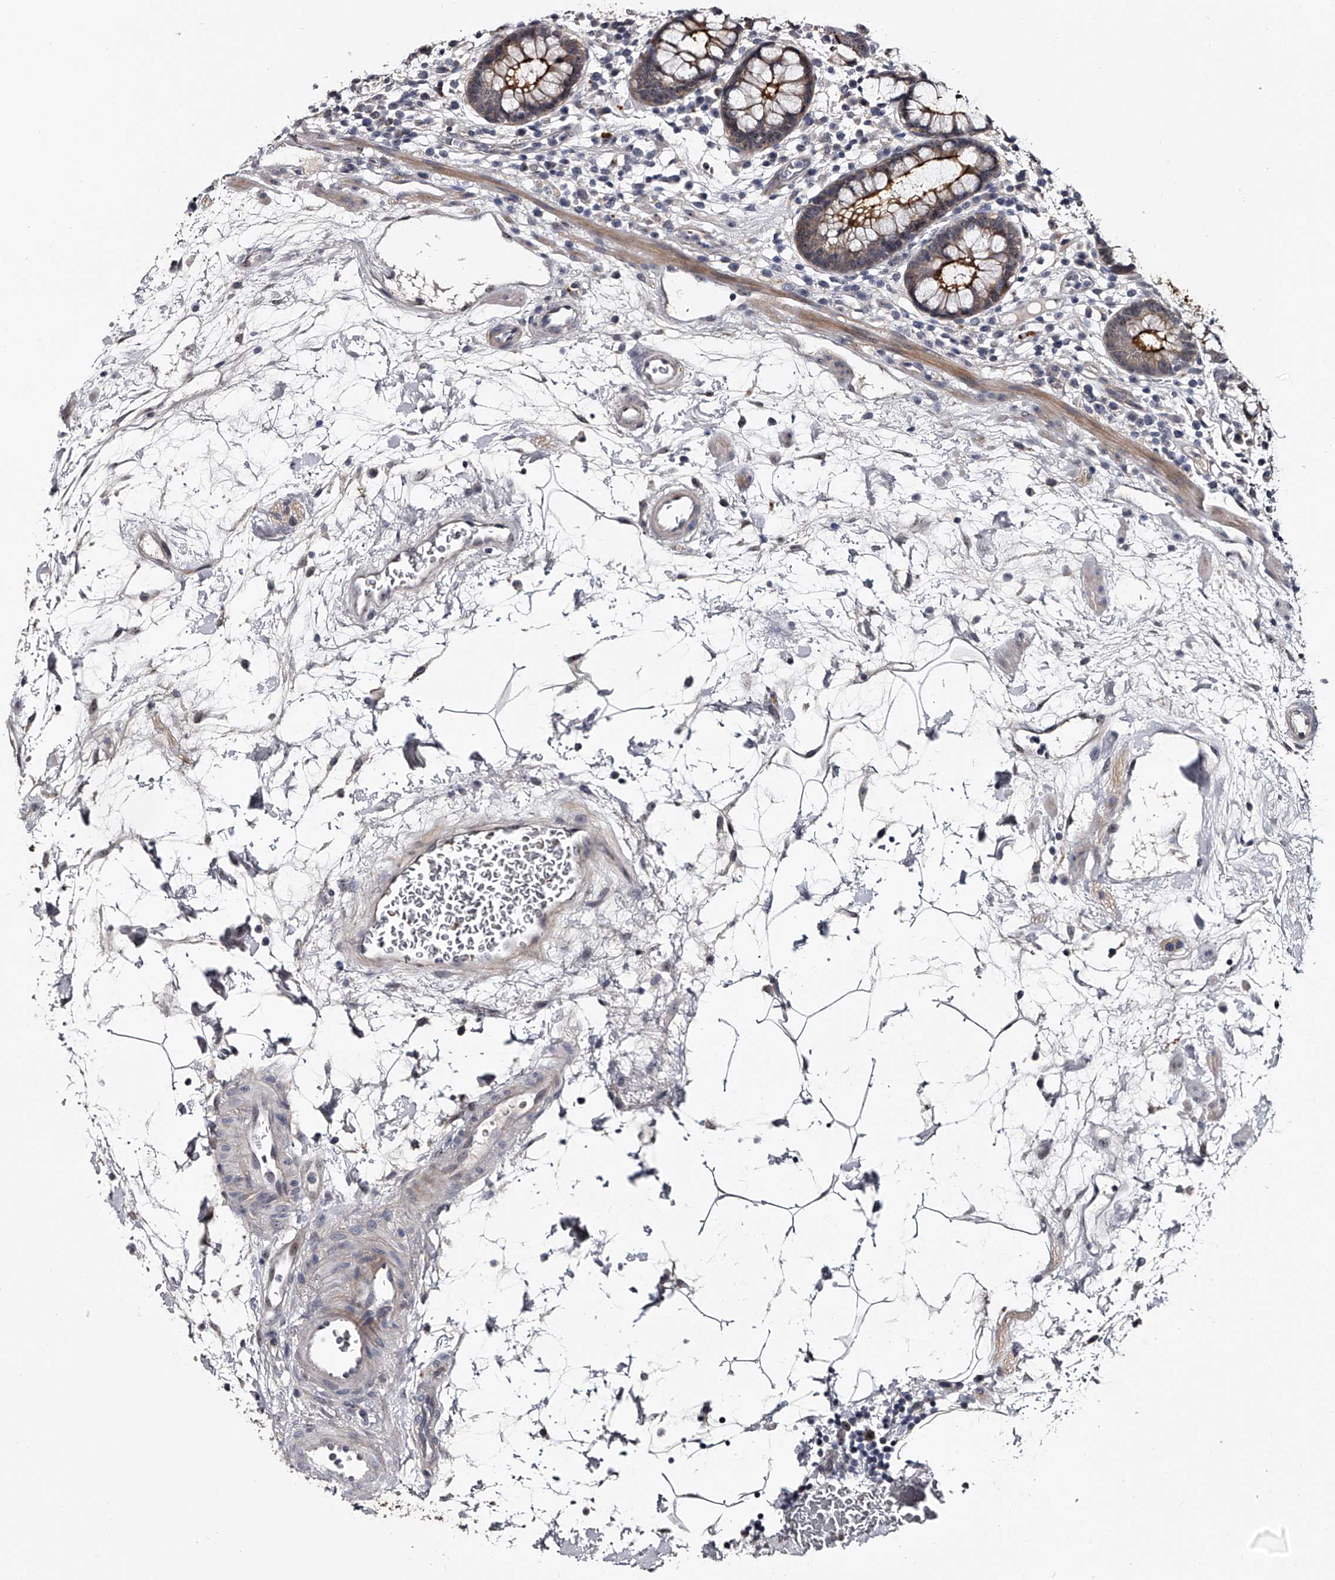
{"staining": {"intensity": "weak", "quantity": ">75%", "location": "cytoplasmic/membranous"}, "tissue": "colon", "cell_type": "Endothelial cells", "image_type": "normal", "snomed": [{"axis": "morphology", "description": "Normal tissue, NOS"}, {"axis": "topography", "description": "Colon"}], "caption": "Brown immunohistochemical staining in normal human colon shows weak cytoplasmic/membranous positivity in approximately >75% of endothelial cells. Nuclei are stained in blue.", "gene": "MDN1", "patient": {"sex": "female", "age": 79}}